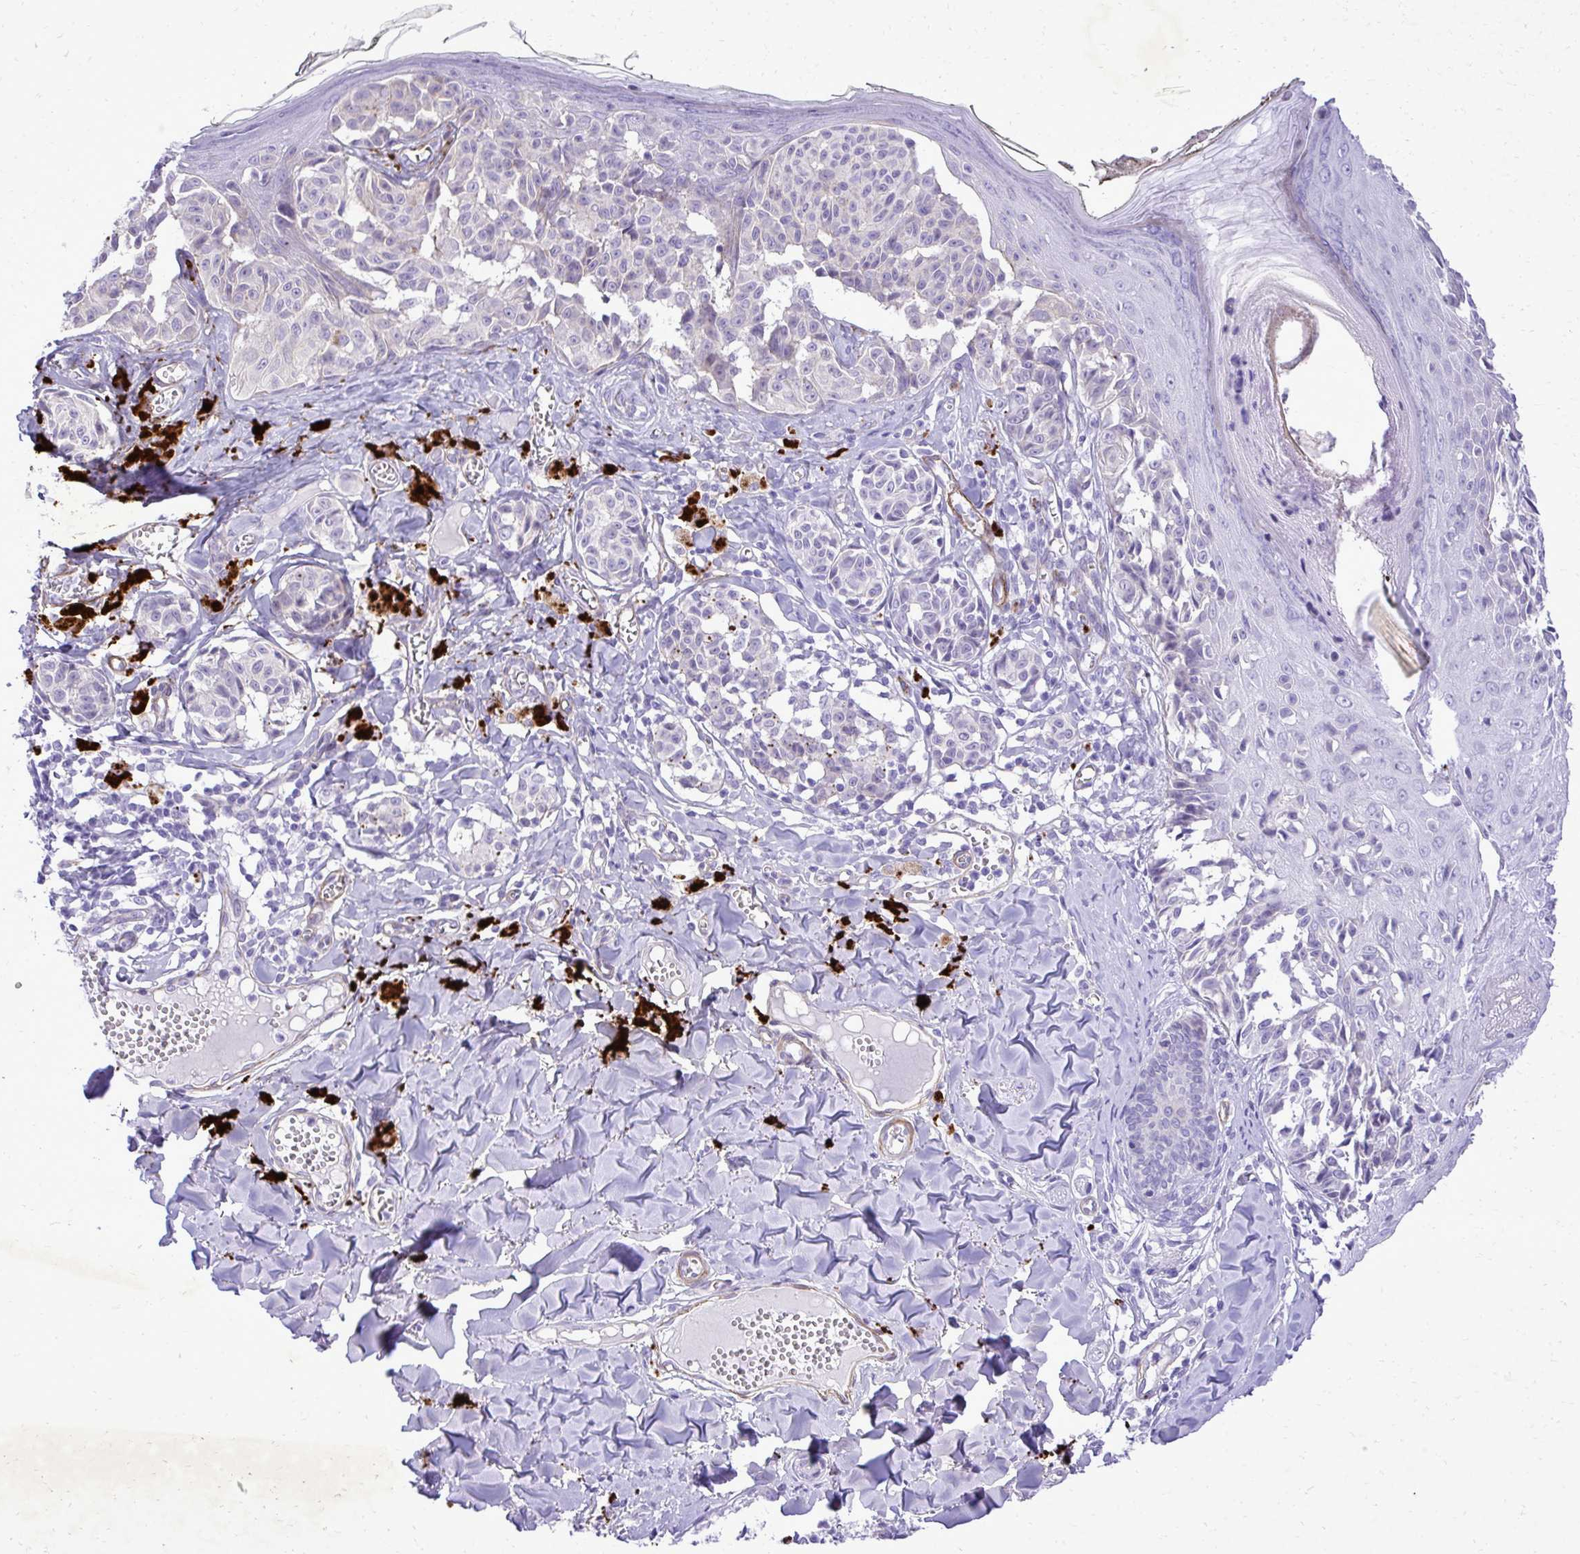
{"staining": {"intensity": "negative", "quantity": "none", "location": "none"}, "tissue": "melanoma", "cell_type": "Tumor cells", "image_type": "cancer", "snomed": [{"axis": "morphology", "description": "Malignant melanoma, NOS"}, {"axis": "topography", "description": "Skin"}], "caption": "An immunohistochemistry (IHC) image of malignant melanoma is shown. There is no staining in tumor cells of malignant melanoma.", "gene": "PITPNM3", "patient": {"sex": "female", "age": 43}}